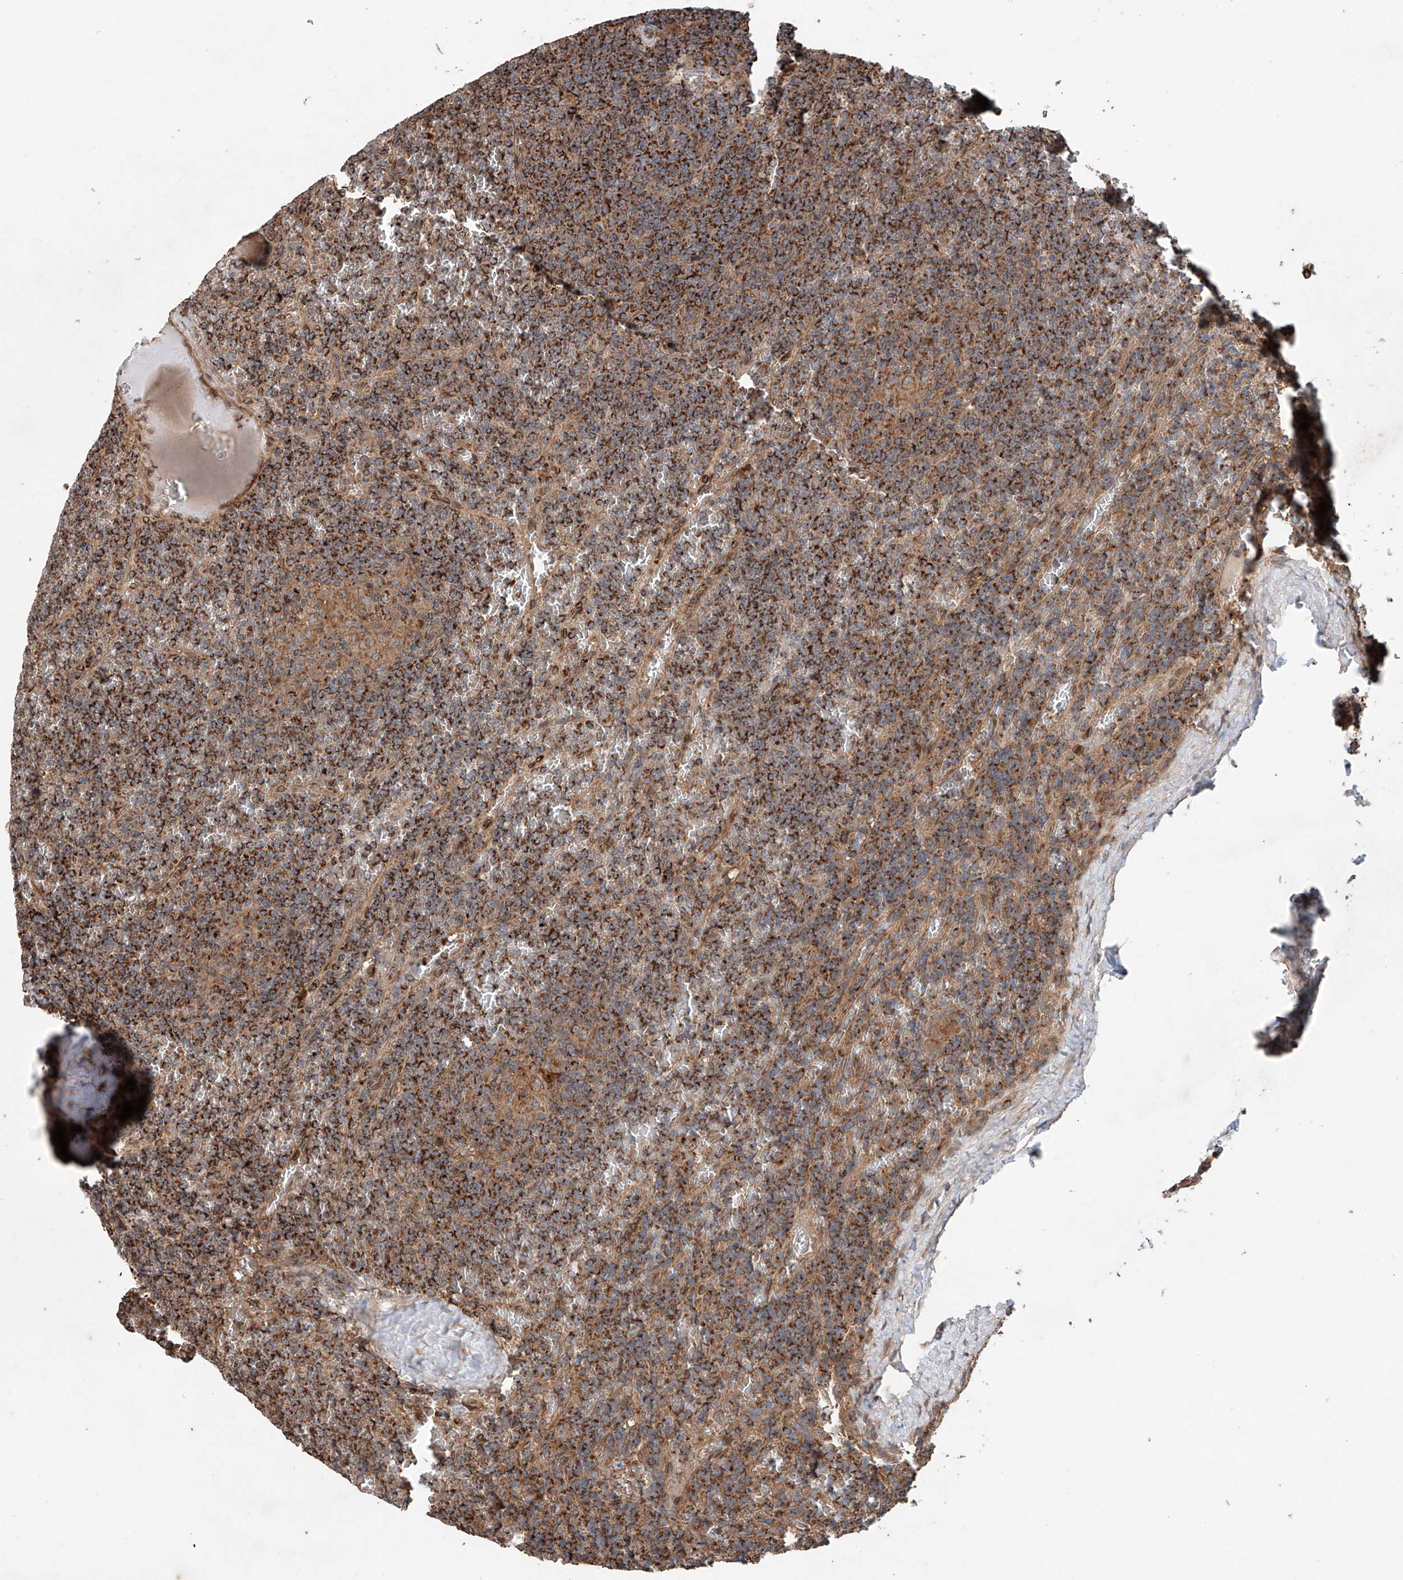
{"staining": {"intensity": "strong", "quantity": ">75%", "location": "cytoplasmic/membranous"}, "tissue": "lymphoma", "cell_type": "Tumor cells", "image_type": "cancer", "snomed": [{"axis": "morphology", "description": "Malignant lymphoma, non-Hodgkin's type, Low grade"}, {"axis": "topography", "description": "Spleen"}], "caption": "Immunohistochemical staining of lymphoma demonstrates high levels of strong cytoplasmic/membranous protein expression in approximately >75% of tumor cells. The staining is performed using DAB brown chromogen to label protein expression. The nuclei are counter-stained blue using hematoxylin.", "gene": "AP4B1", "patient": {"sex": "female", "age": 19}}